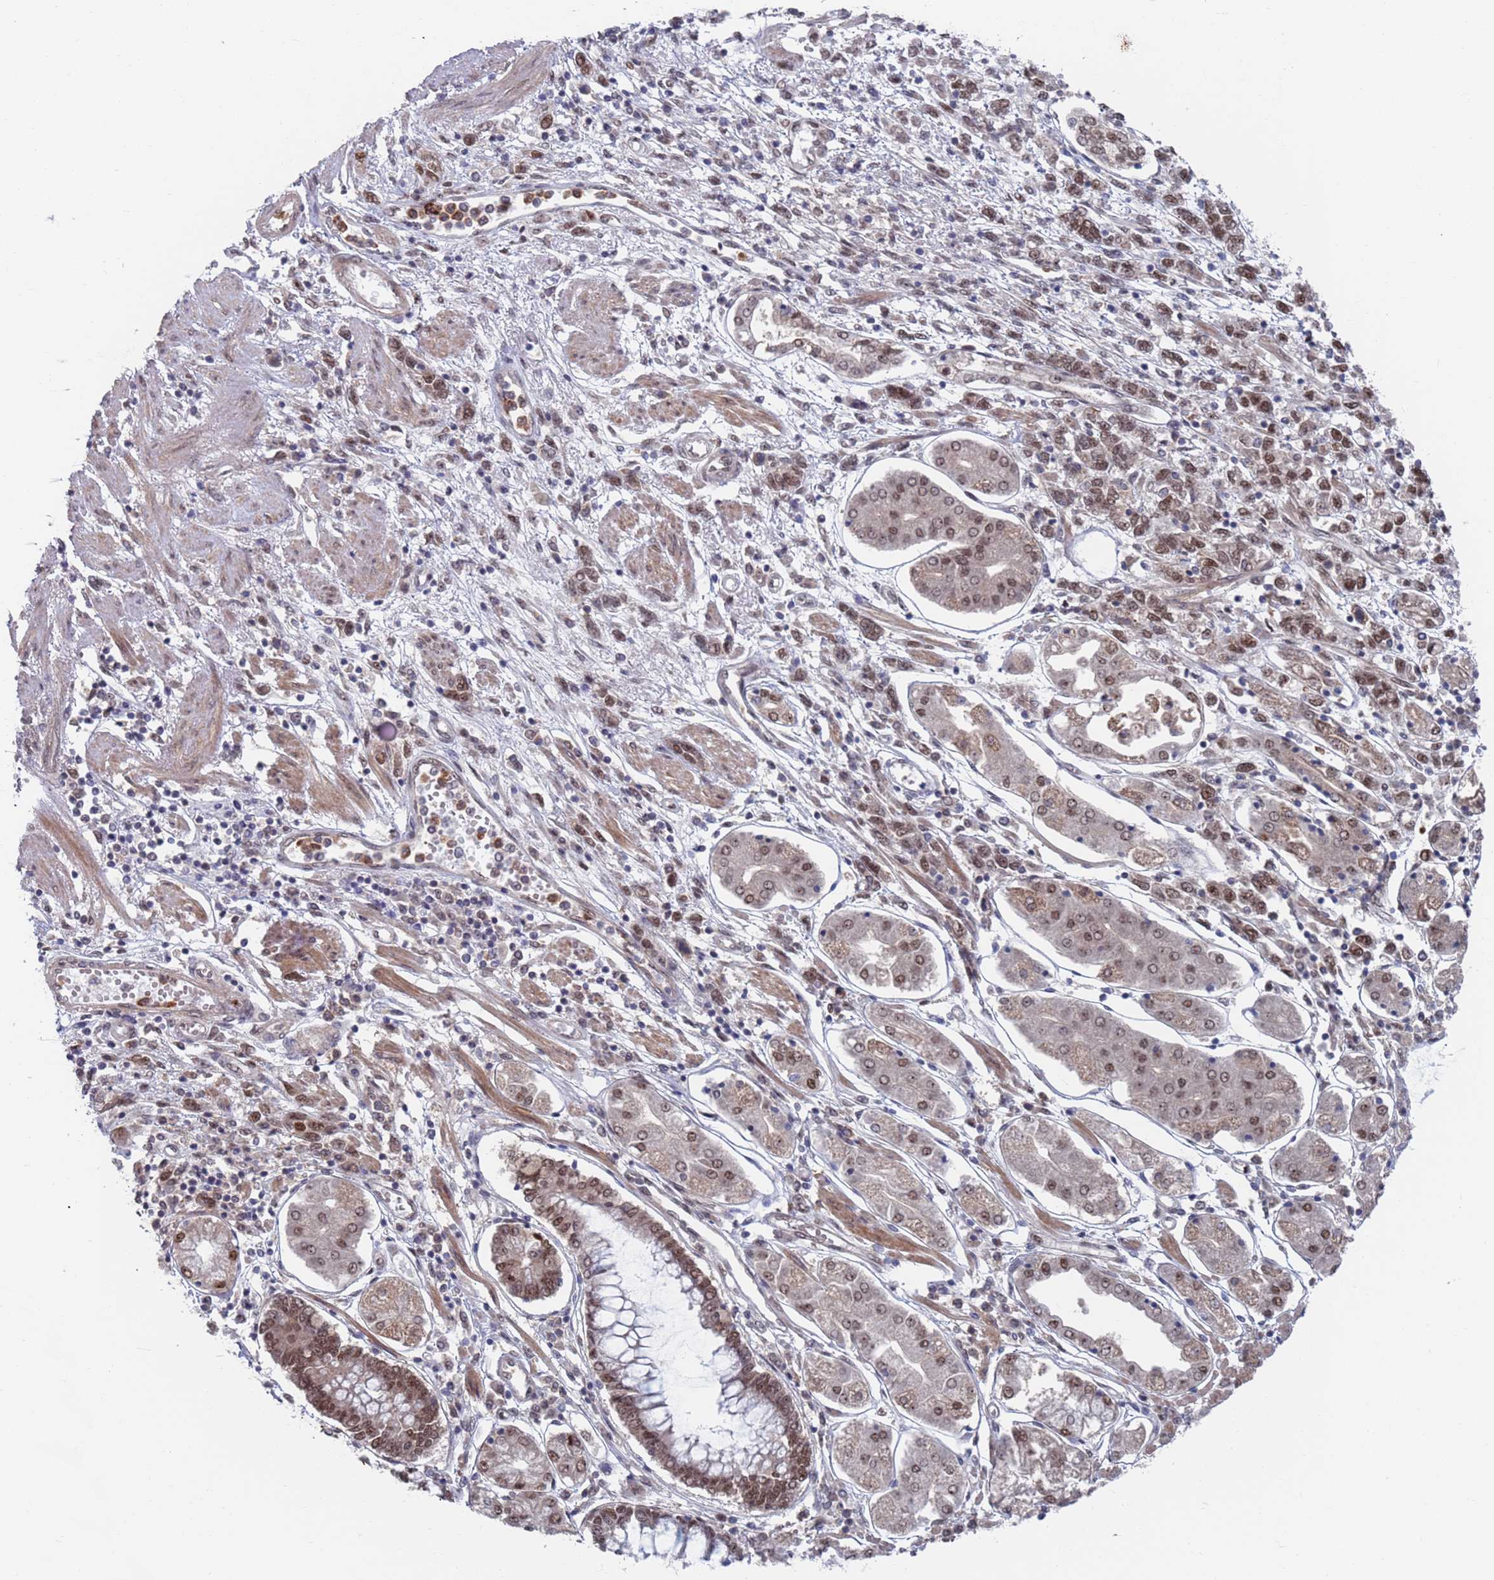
{"staining": {"intensity": "moderate", "quantity": ">75%", "location": "nuclear"}, "tissue": "stomach cancer", "cell_type": "Tumor cells", "image_type": "cancer", "snomed": [{"axis": "morphology", "description": "Adenocarcinoma, NOS"}, {"axis": "topography", "description": "Stomach"}], "caption": "A micrograph of human stomach adenocarcinoma stained for a protein demonstrates moderate nuclear brown staining in tumor cells.", "gene": "RPP25", "patient": {"sex": "female", "age": 76}}